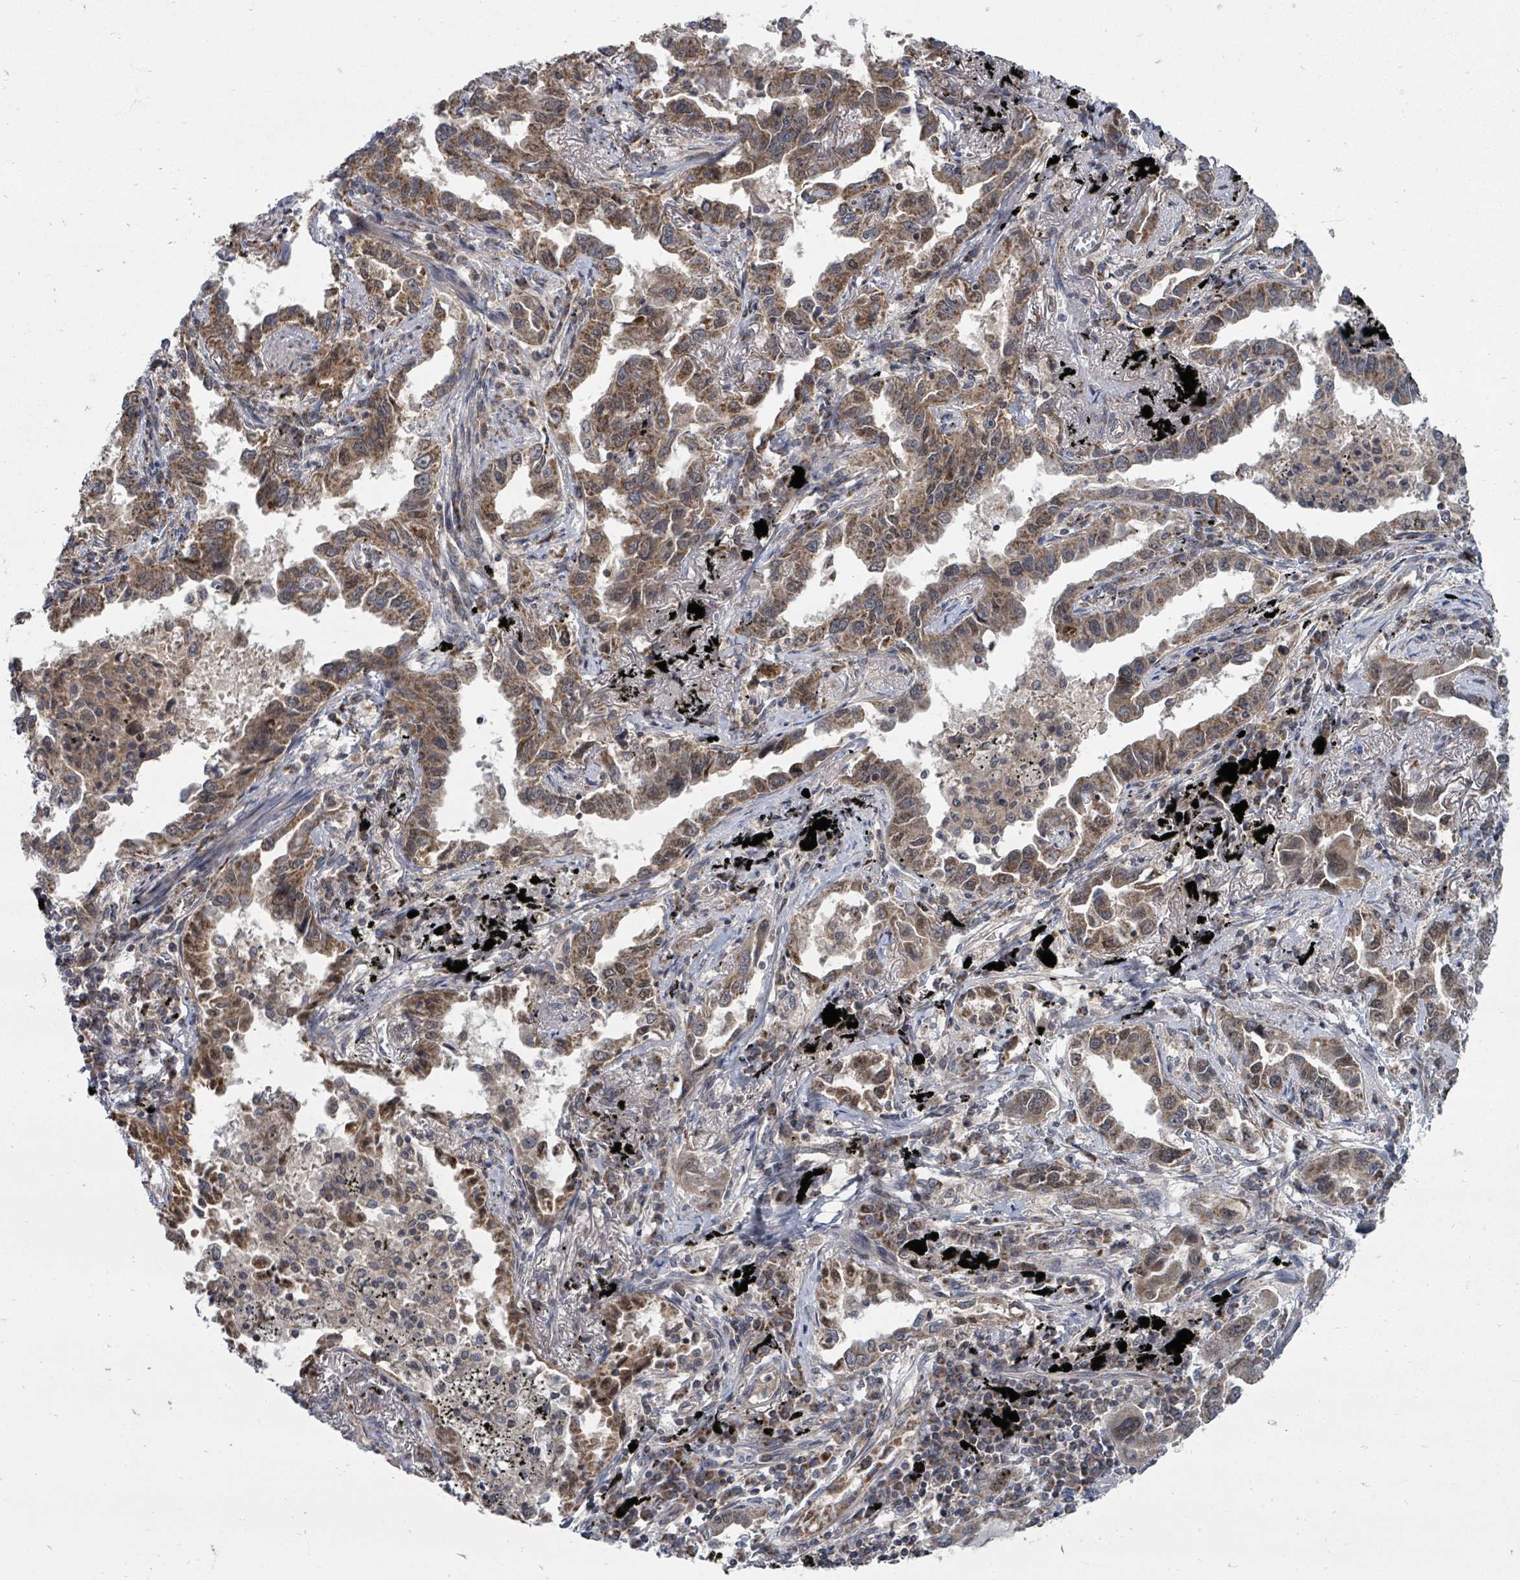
{"staining": {"intensity": "moderate", "quantity": ">75%", "location": "cytoplasmic/membranous"}, "tissue": "lung cancer", "cell_type": "Tumor cells", "image_type": "cancer", "snomed": [{"axis": "morphology", "description": "Adenocarcinoma, NOS"}, {"axis": "topography", "description": "Lung"}], "caption": "There is medium levels of moderate cytoplasmic/membranous staining in tumor cells of lung cancer, as demonstrated by immunohistochemical staining (brown color).", "gene": "MAGOHB", "patient": {"sex": "male", "age": 67}}